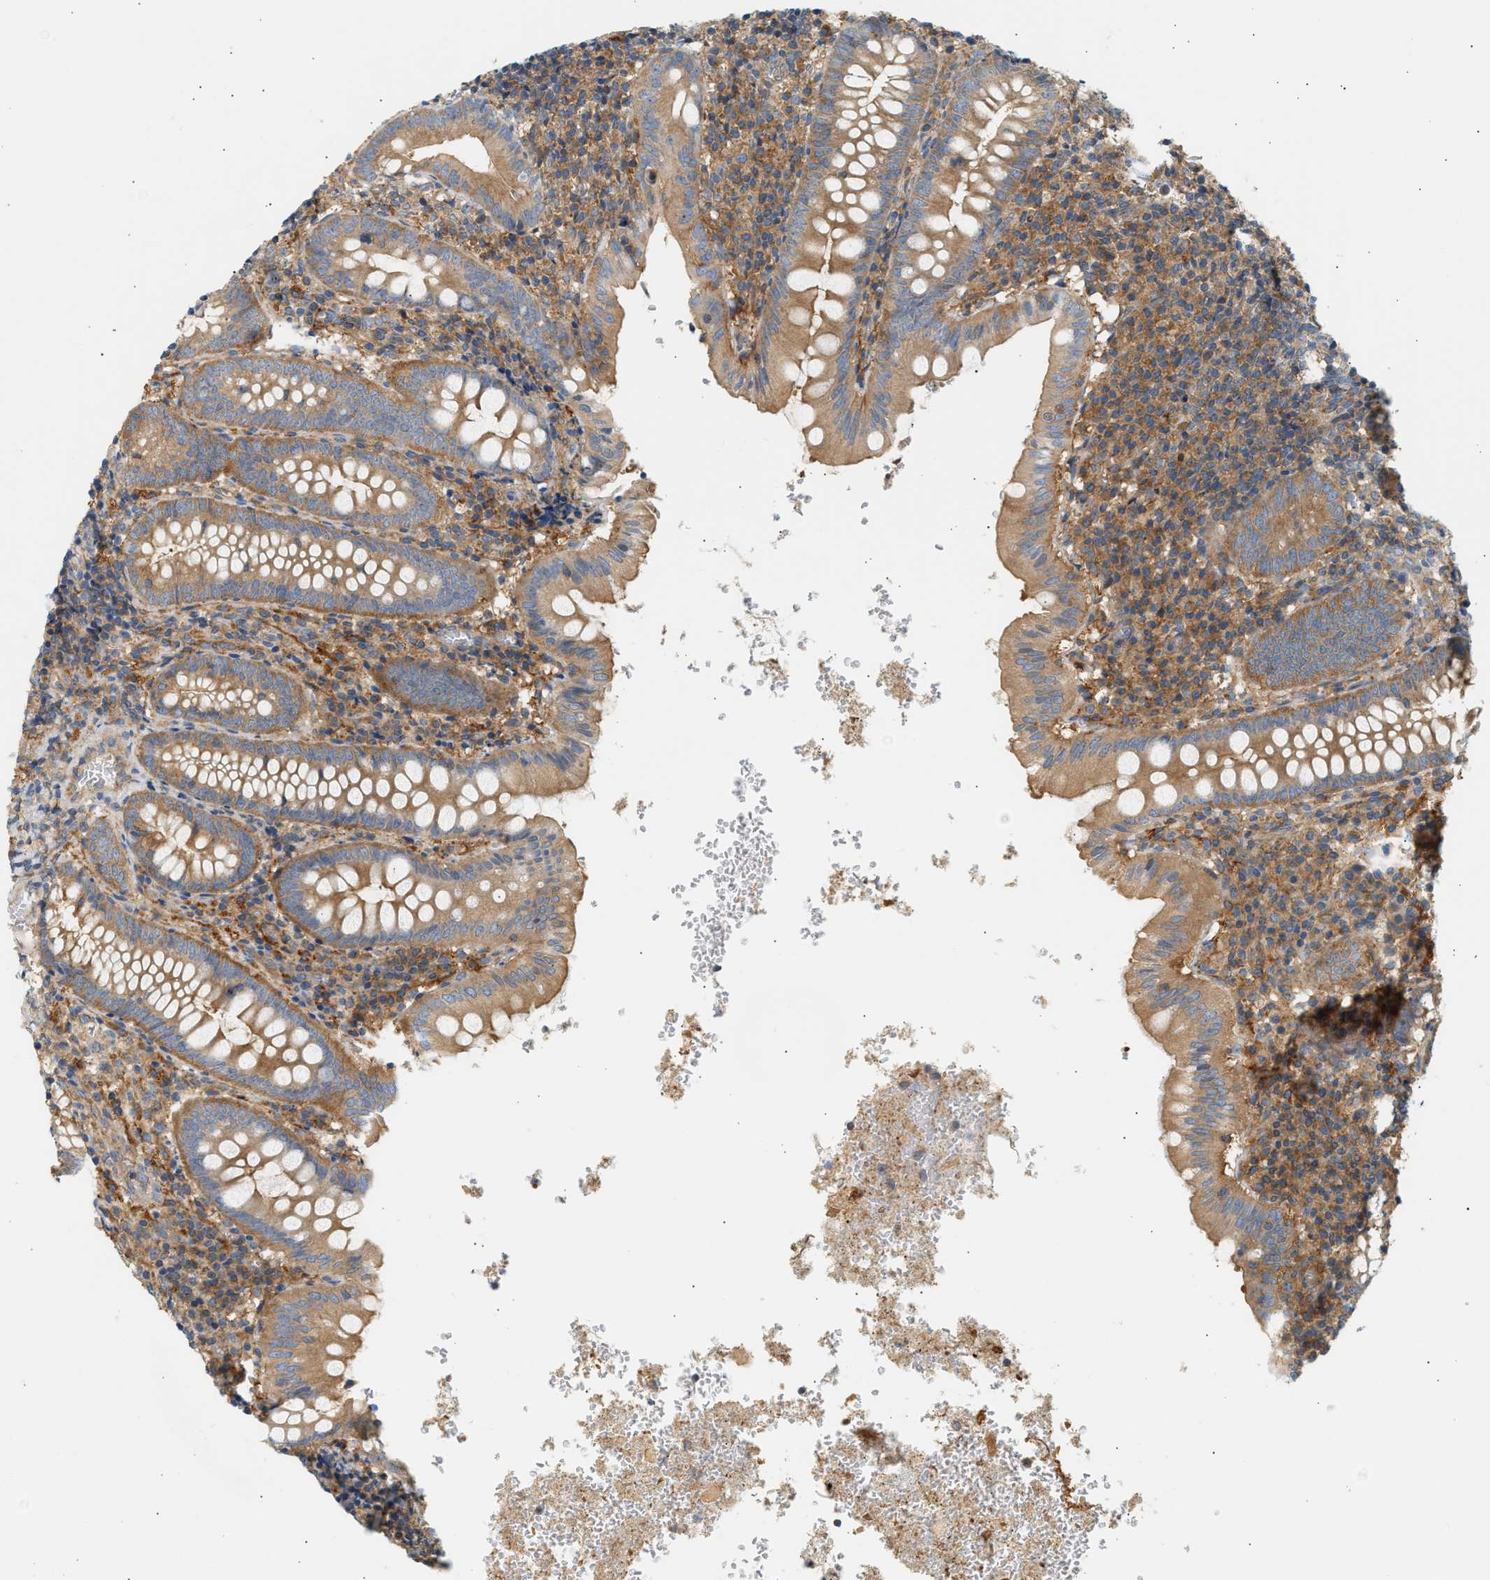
{"staining": {"intensity": "moderate", "quantity": ">75%", "location": "cytoplasmic/membranous"}, "tissue": "appendix", "cell_type": "Glandular cells", "image_type": "normal", "snomed": [{"axis": "morphology", "description": "Normal tissue, NOS"}, {"axis": "topography", "description": "Appendix"}], "caption": "Appendix stained with IHC reveals moderate cytoplasmic/membranous expression in approximately >75% of glandular cells.", "gene": "PAFAH1B1", "patient": {"sex": "male", "age": 8}}